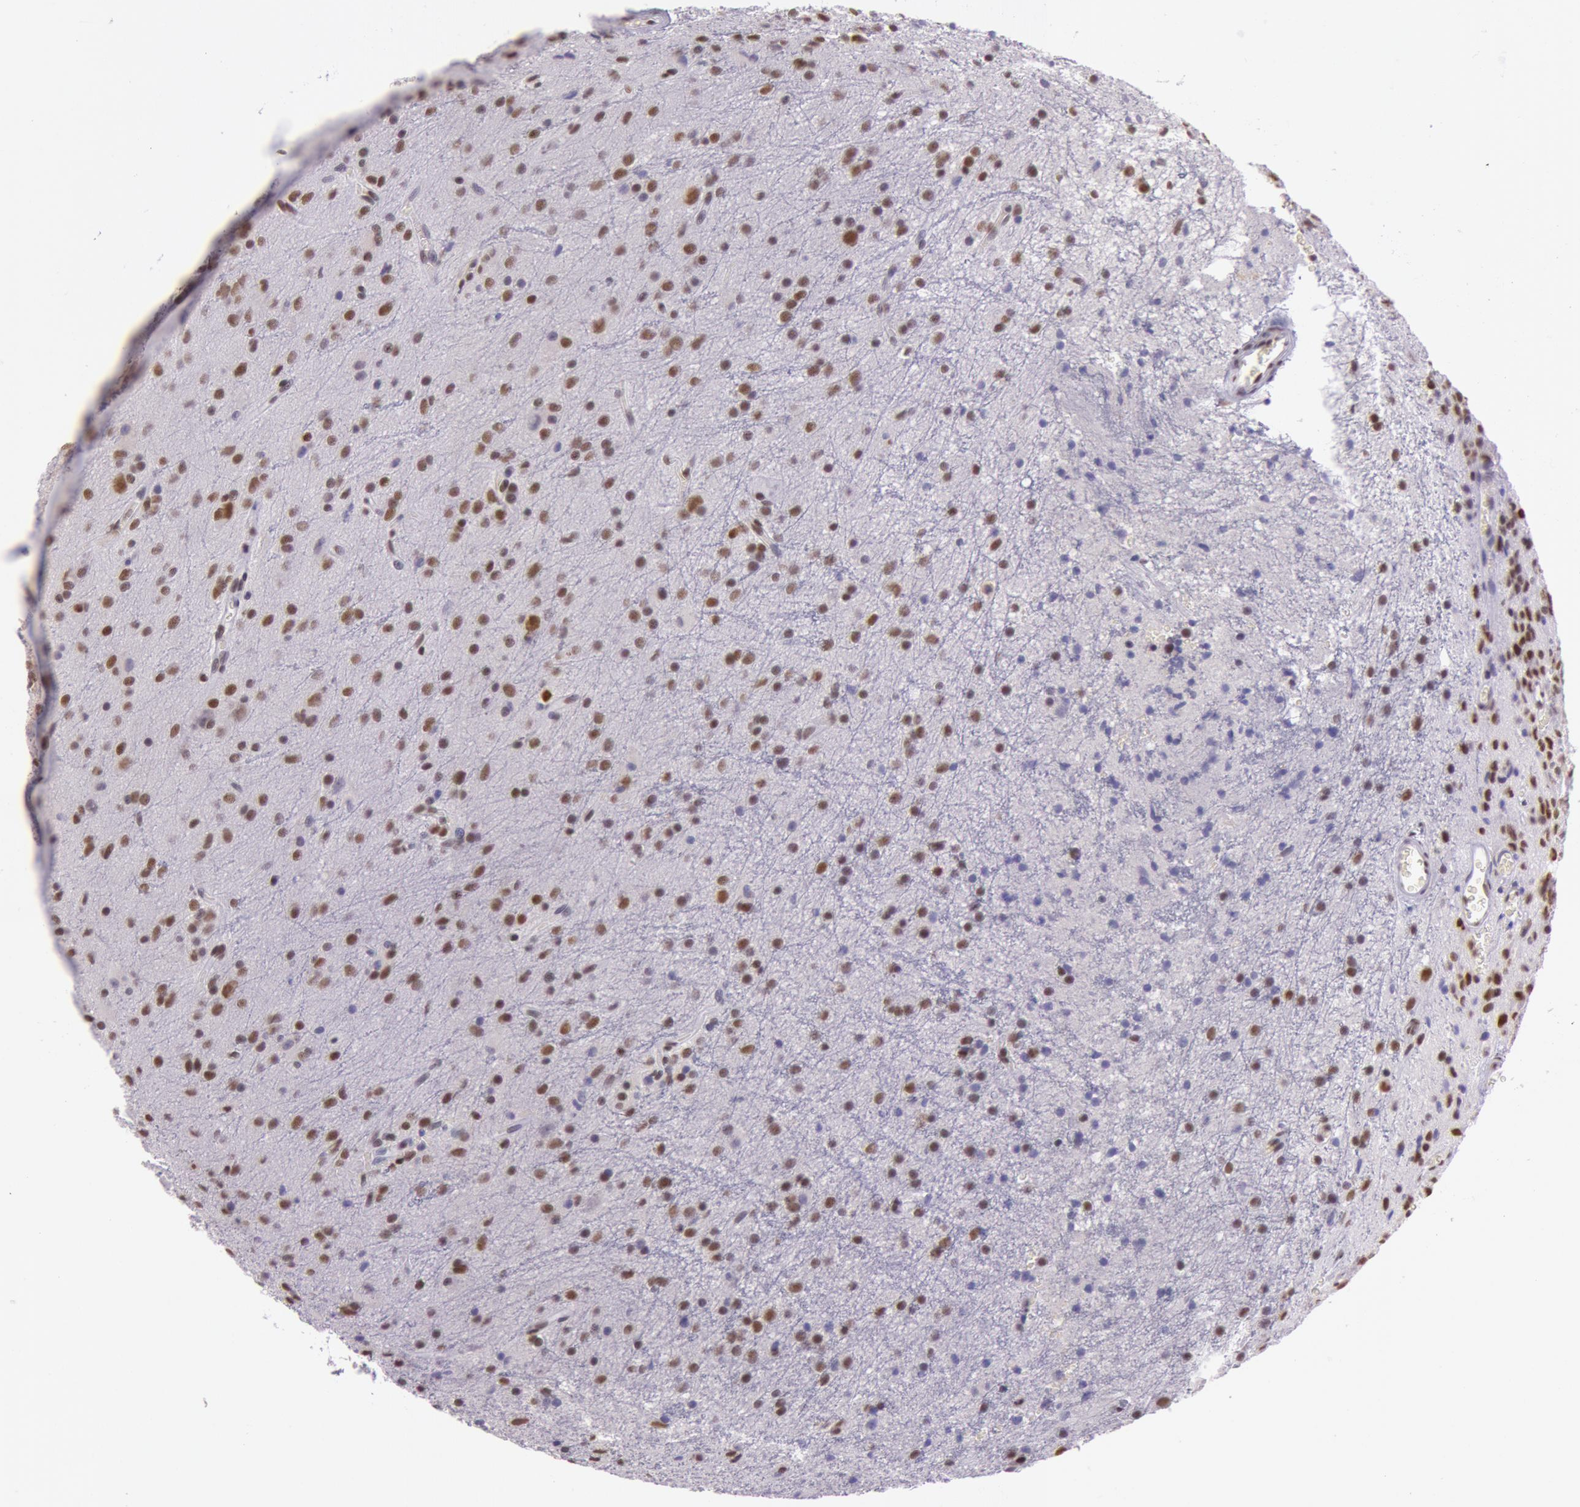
{"staining": {"intensity": "strong", "quantity": ">75%", "location": "nuclear"}, "tissue": "glioma", "cell_type": "Tumor cells", "image_type": "cancer", "snomed": [{"axis": "morphology", "description": "Glioma, malignant, Low grade"}, {"axis": "topography", "description": "Brain"}], "caption": "Strong nuclear positivity for a protein is appreciated in approximately >75% of tumor cells of low-grade glioma (malignant) using immunohistochemistry.", "gene": "NBN", "patient": {"sex": "female", "age": 15}}